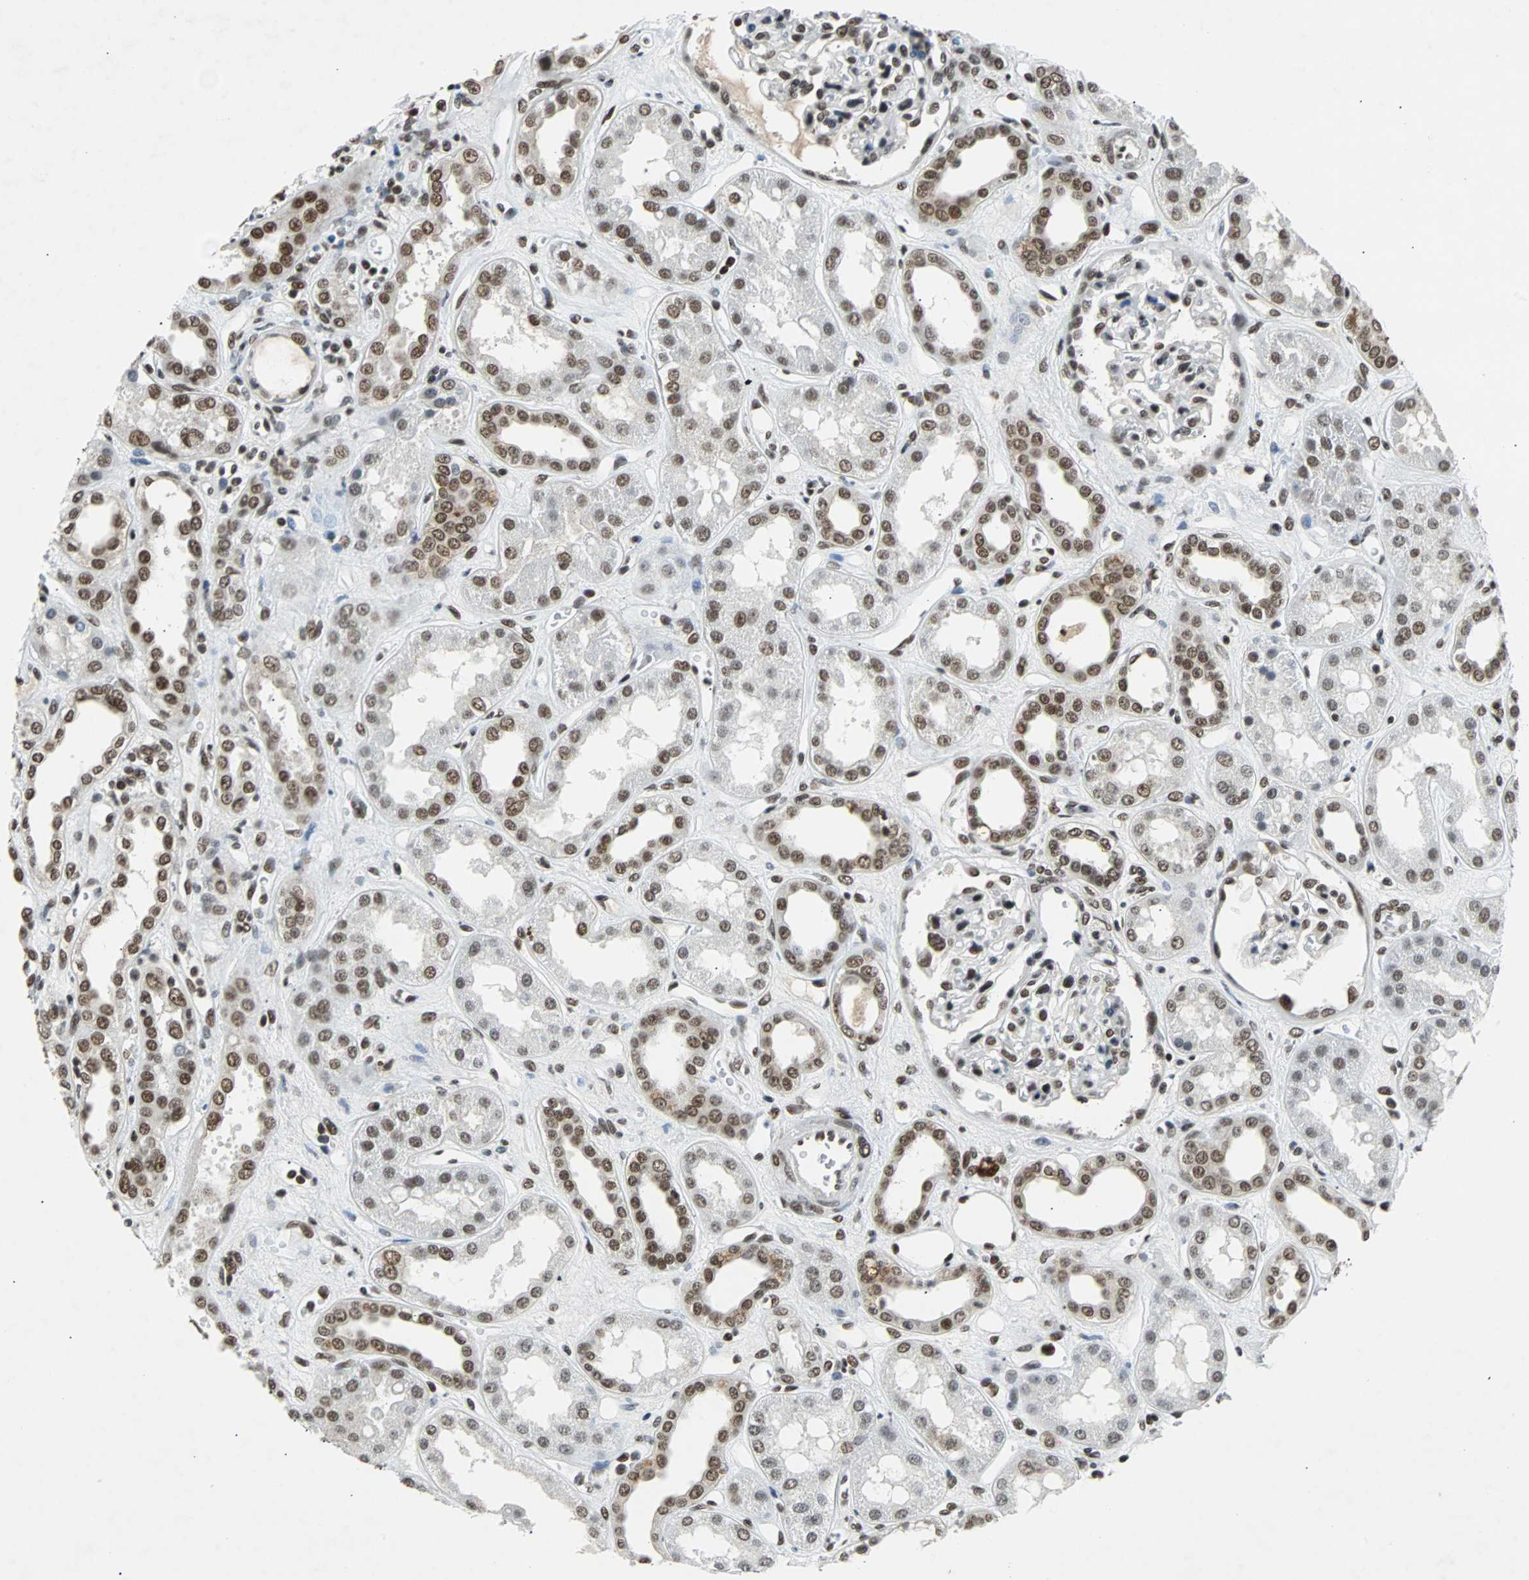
{"staining": {"intensity": "moderate", "quantity": "25%-75%", "location": "nuclear"}, "tissue": "kidney", "cell_type": "Cells in glomeruli", "image_type": "normal", "snomed": [{"axis": "morphology", "description": "Normal tissue, NOS"}, {"axis": "topography", "description": "Kidney"}], "caption": "IHC image of unremarkable human kidney stained for a protein (brown), which exhibits medium levels of moderate nuclear staining in approximately 25%-75% of cells in glomeruli.", "gene": "GATAD2A", "patient": {"sex": "male", "age": 59}}